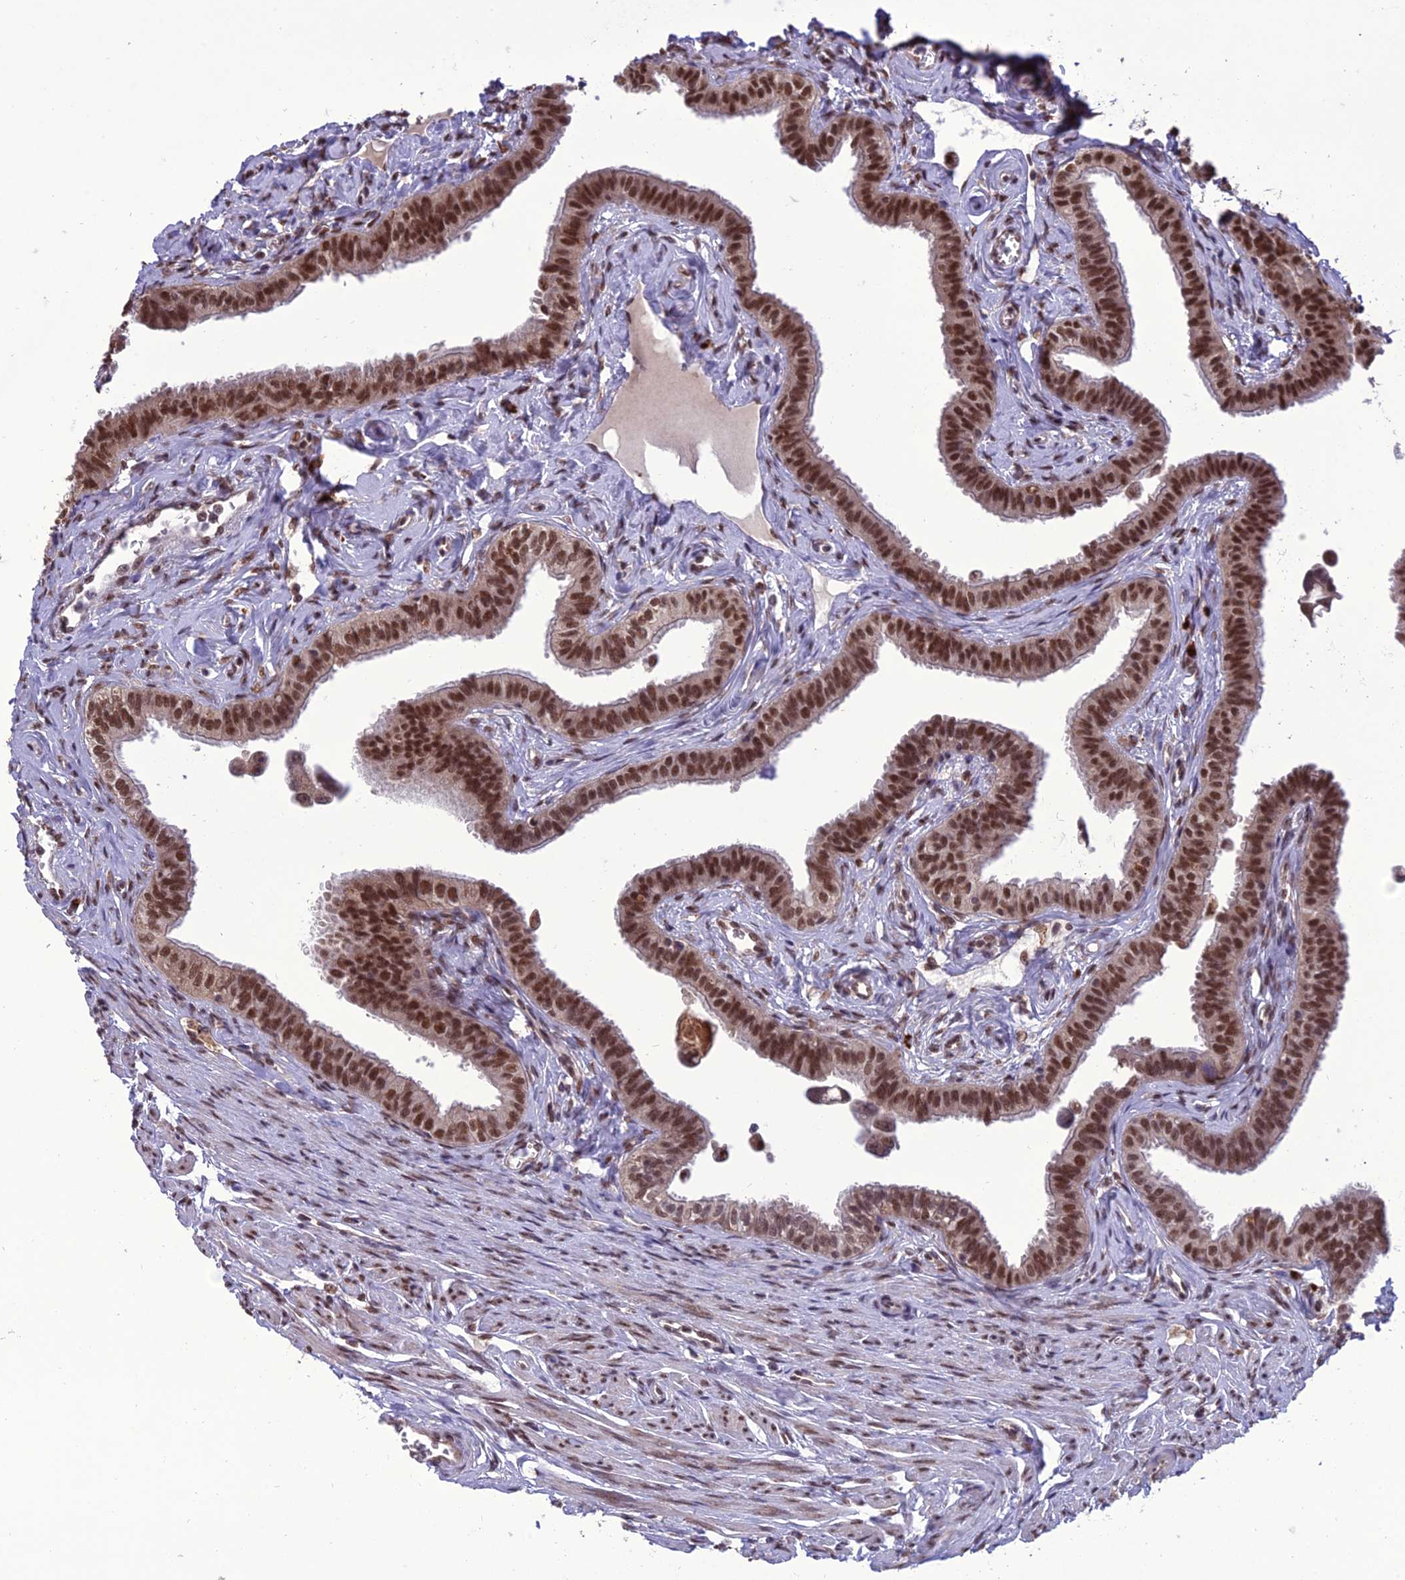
{"staining": {"intensity": "strong", "quantity": ">75%", "location": "nuclear"}, "tissue": "fallopian tube", "cell_type": "Glandular cells", "image_type": "normal", "snomed": [{"axis": "morphology", "description": "Normal tissue, NOS"}, {"axis": "morphology", "description": "Carcinoma, NOS"}, {"axis": "topography", "description": "Fallopian tube"}, {"axis": "topography", "description": "Ovary"}], "caption": "A photomicrograph of human fallopian tube stained for a protein displays strong nuclear brown staining in glandular cells.", "gene": "RANBP3", "patient": {"sex": "female", "age": 59}}